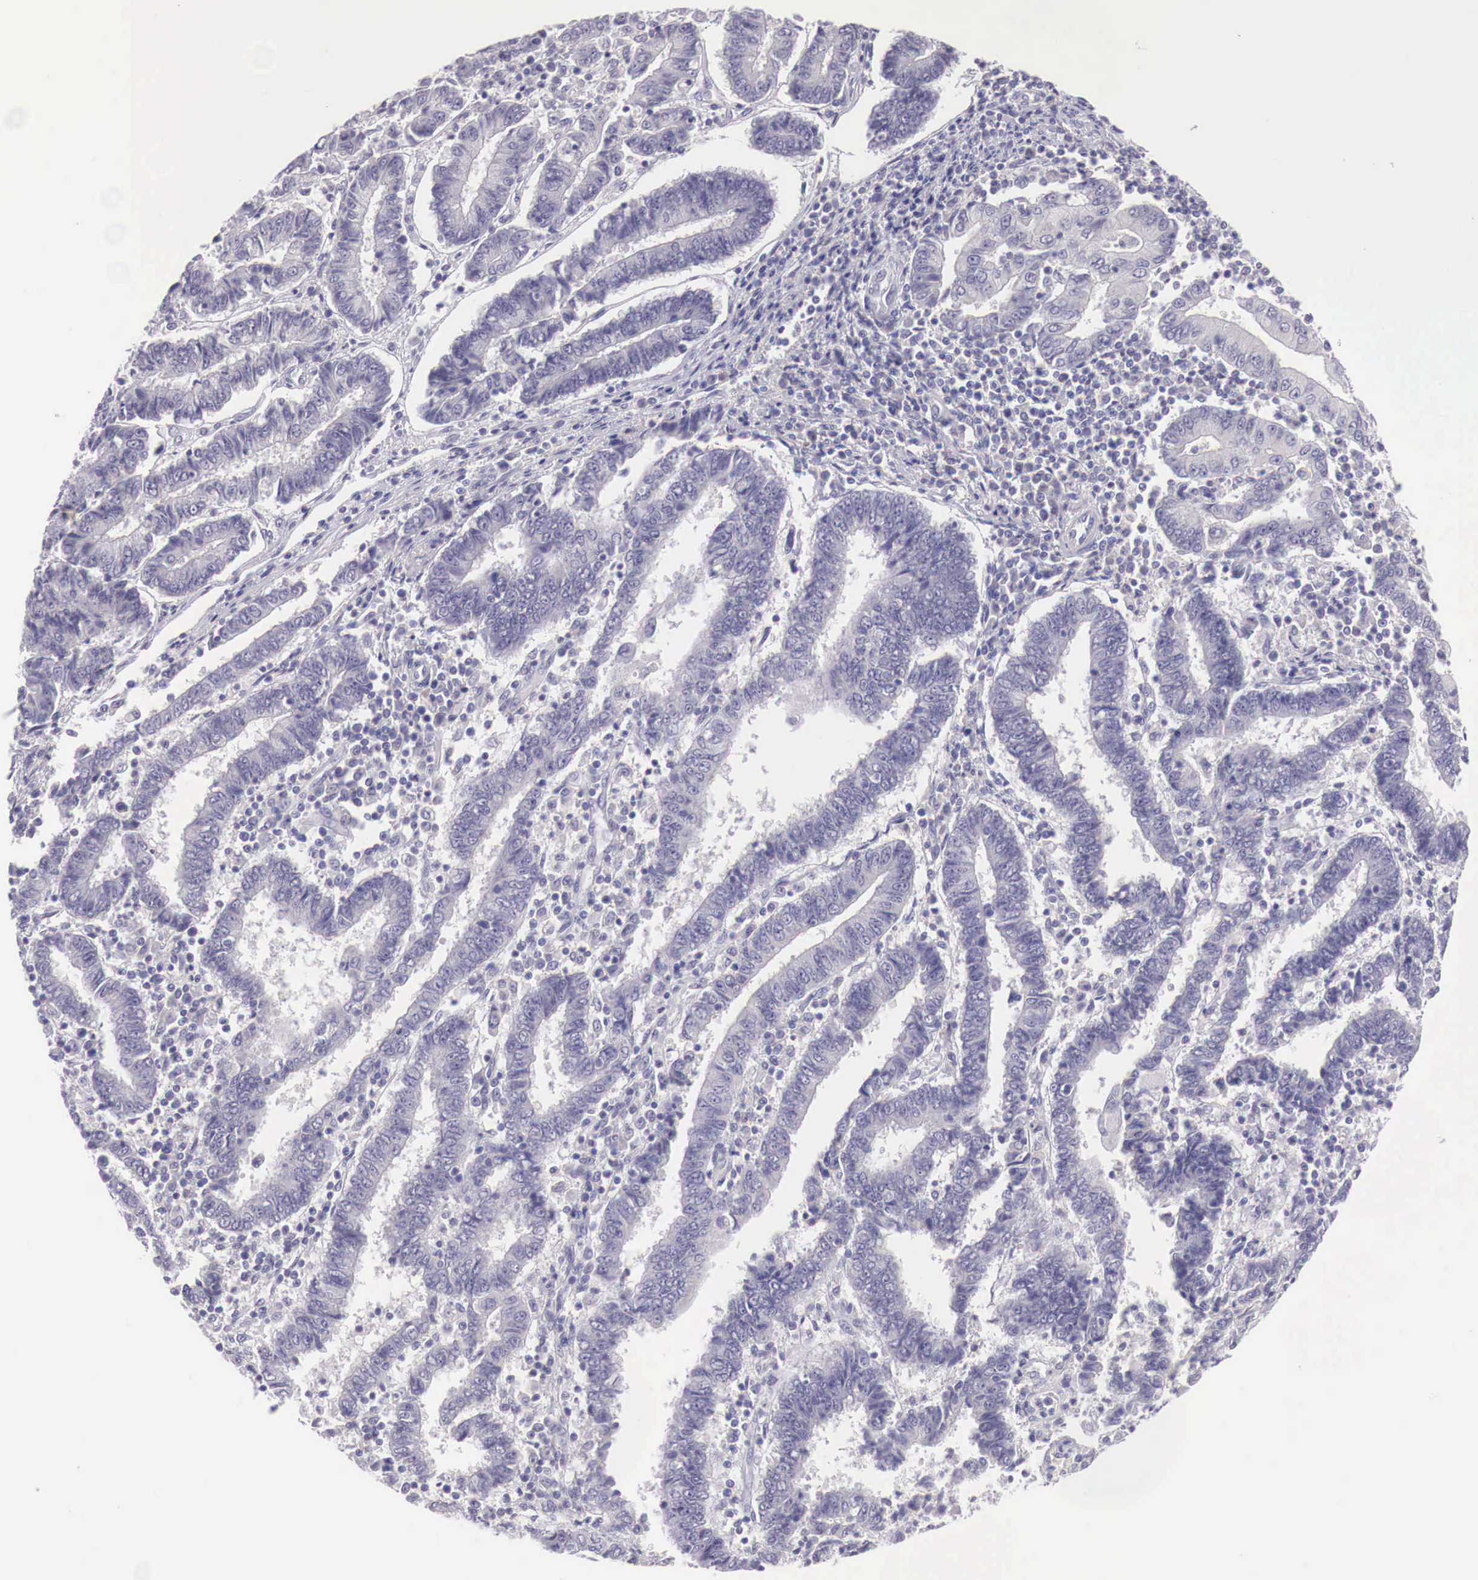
{"staining": {"intensity": "negative", "quantity": "none", "location": "none"}, "tissue": "endometrial cancer", "cell_type": "Tumor cells", "image_type": "cancer", "snomed": [{"axis": "morphology", "description": "Adenocarcinoma, NOS"}, {"axis": "topography", "description": "Endometrium"}], "caption": "A high-resolution photomicrograph shows immunohistochemistry (IHC) staining of endometrial cancer, which exhibits no significant staining in tumor cells. The staining is performed using DAB brown chromogen with nuclei counter-stained in using hematoxylin.", "gene": "BCL6", "patient": {"sex": "female", "age": 75}}